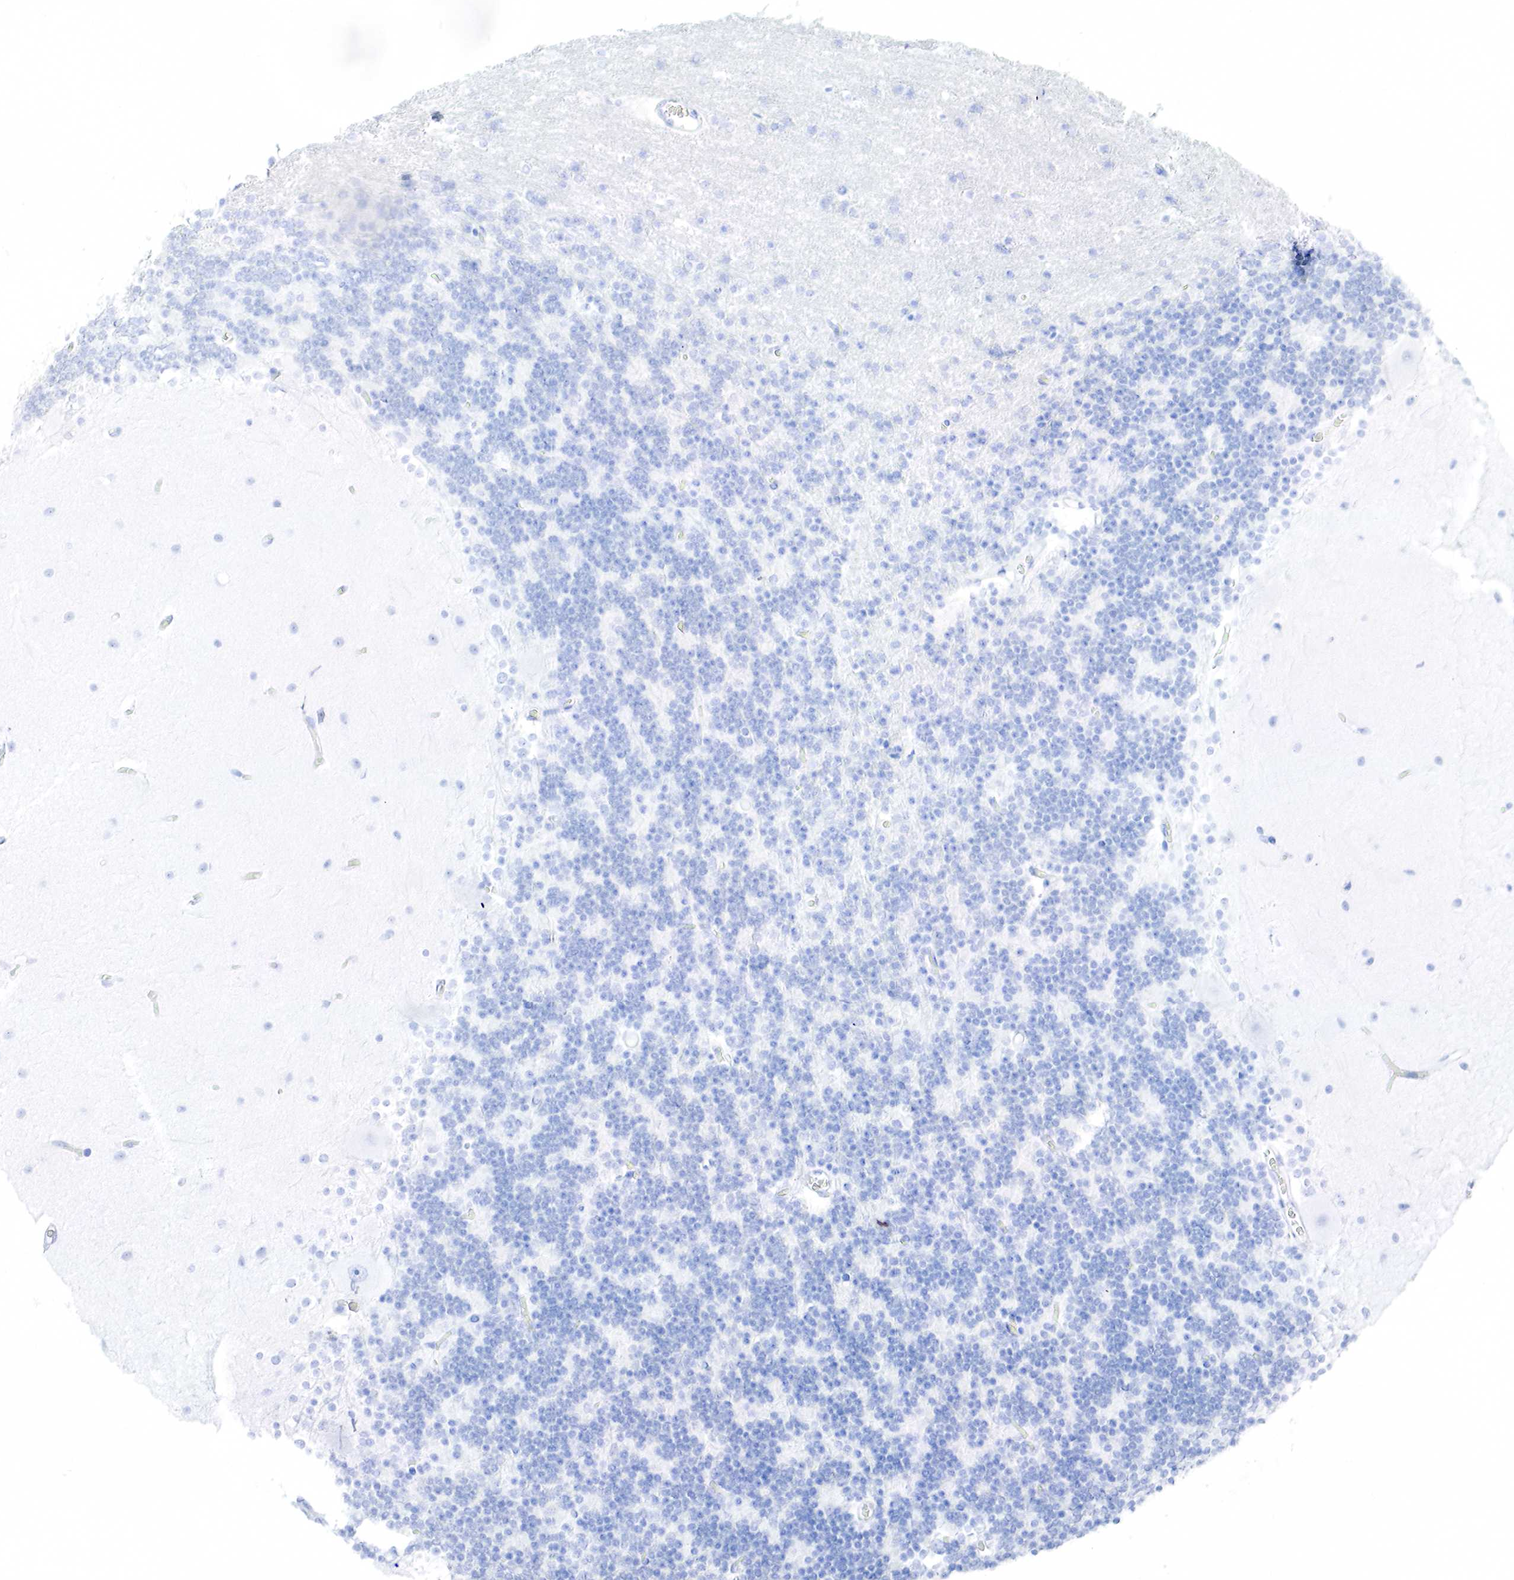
{"staining": {"intensity": "negative", "quantity": "none", "location": "none"}, "tissue": "cerebellum", "cell_type": "Cells in granular layer", "image_type": "normal", "snomed": [{"axis": "morphology", "description": "Normal tissue, NOS"}, {"axis": "topography", "description": "Cerebellum"}], "caption": "Cells in granular layer show no significant protein expression in benign cerebellum. (Stains: DAB IHC with hematoxylin counter stain, Microscopy: brightfield microscopy at high magnification).", "gene": "KRT7", "patient": {"sex": "female", "age": 54}}